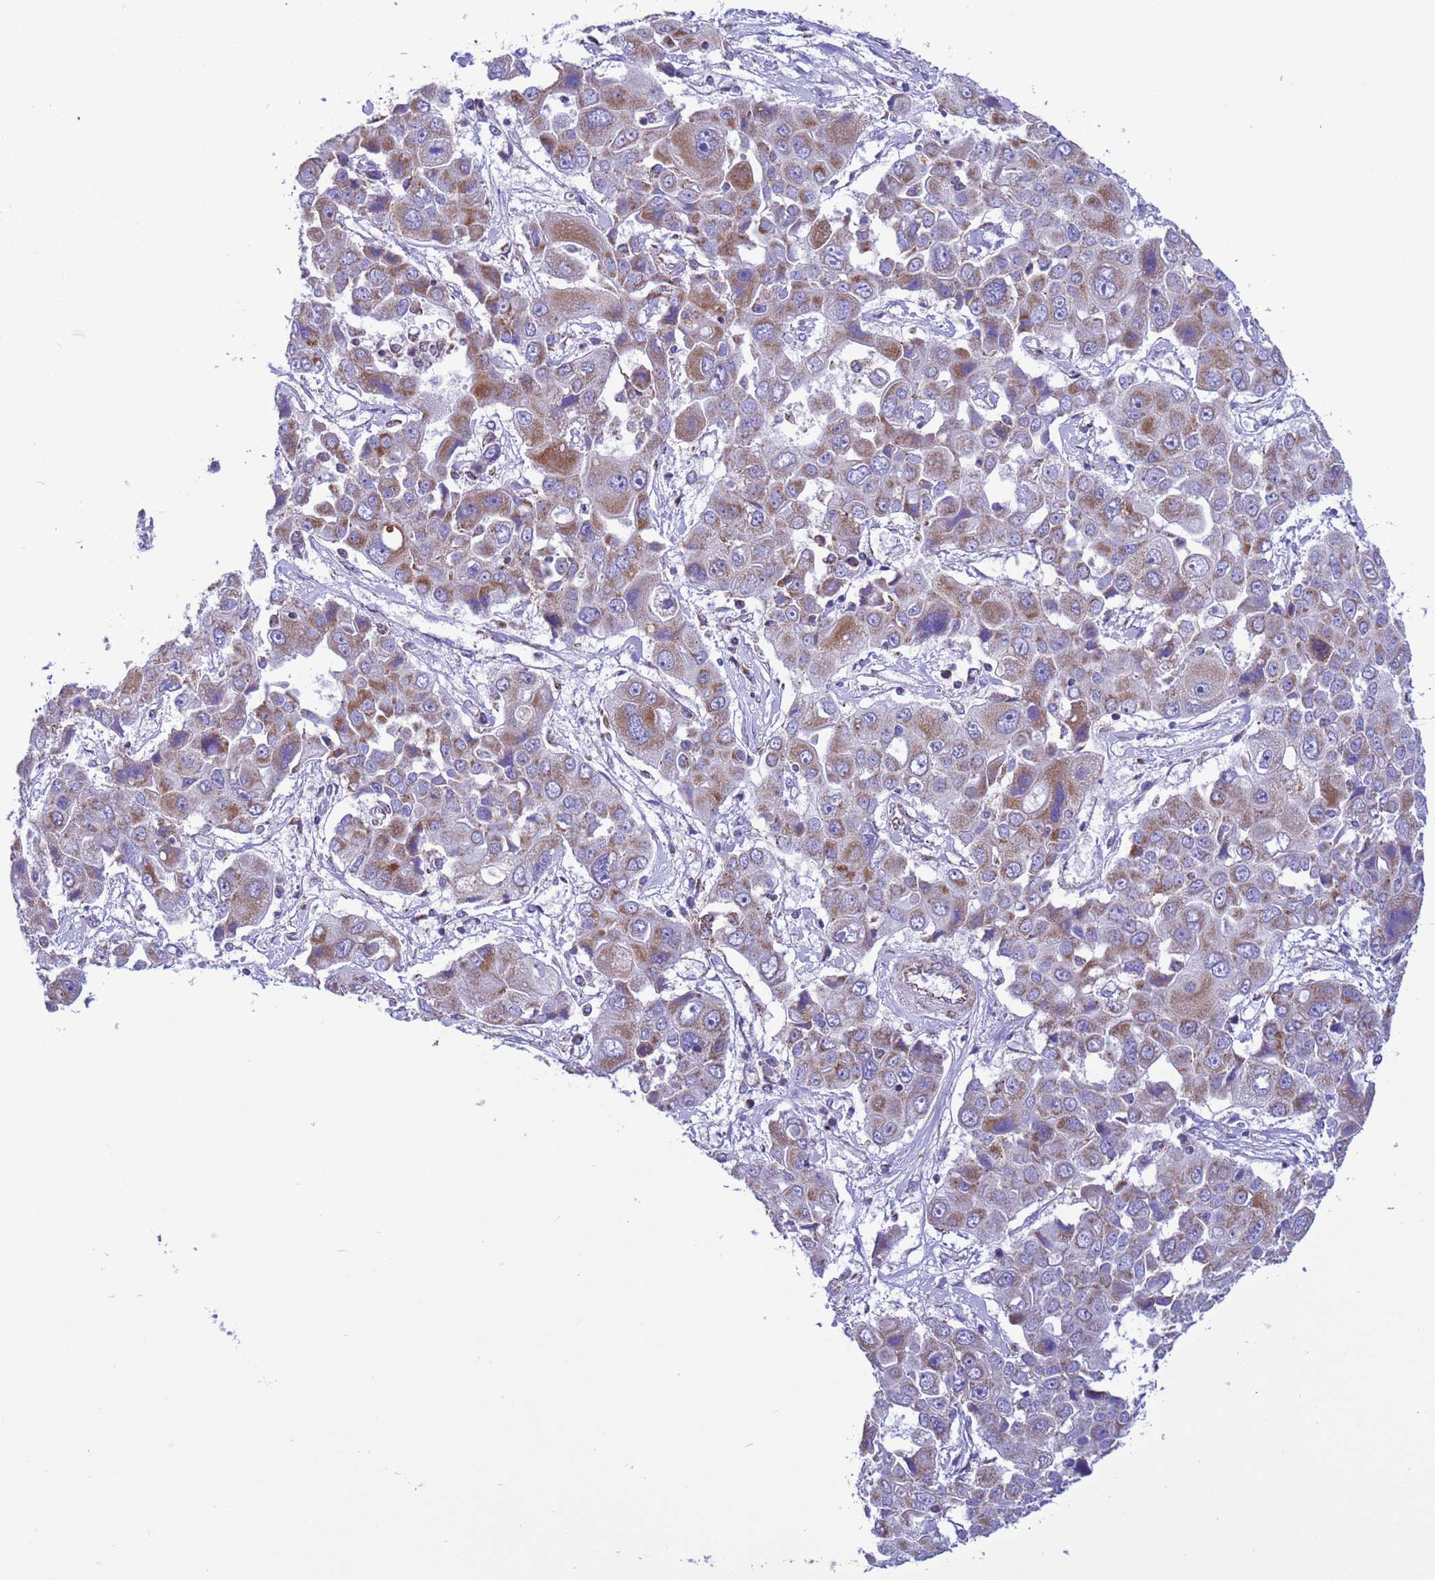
{"staining": {"intensity": "moderate", "quantity": "25%-75%", "location": "cytoplasmic/membranous"}, "tissue": "liver cancer", "cell_type": "Tumor cells", "image_type": "cancer", "snomed": [{"axis": "morphology", "description": "Cholangiocarcinoma"}, {"axis": "topography", "description": "Liver"}], "caption": "Immunohistochemistry (IHC) of cholangiocarcinoma (liver) reveals medium levels of moderate cytoplasmic/membranous positivity in approximately 25%-75% of tumor cells. The protein of interest is shown in brown color, while the nuclei are stained blue.", "gene": "CCDC191", "patient": {"sex": "male", "age": 67}}